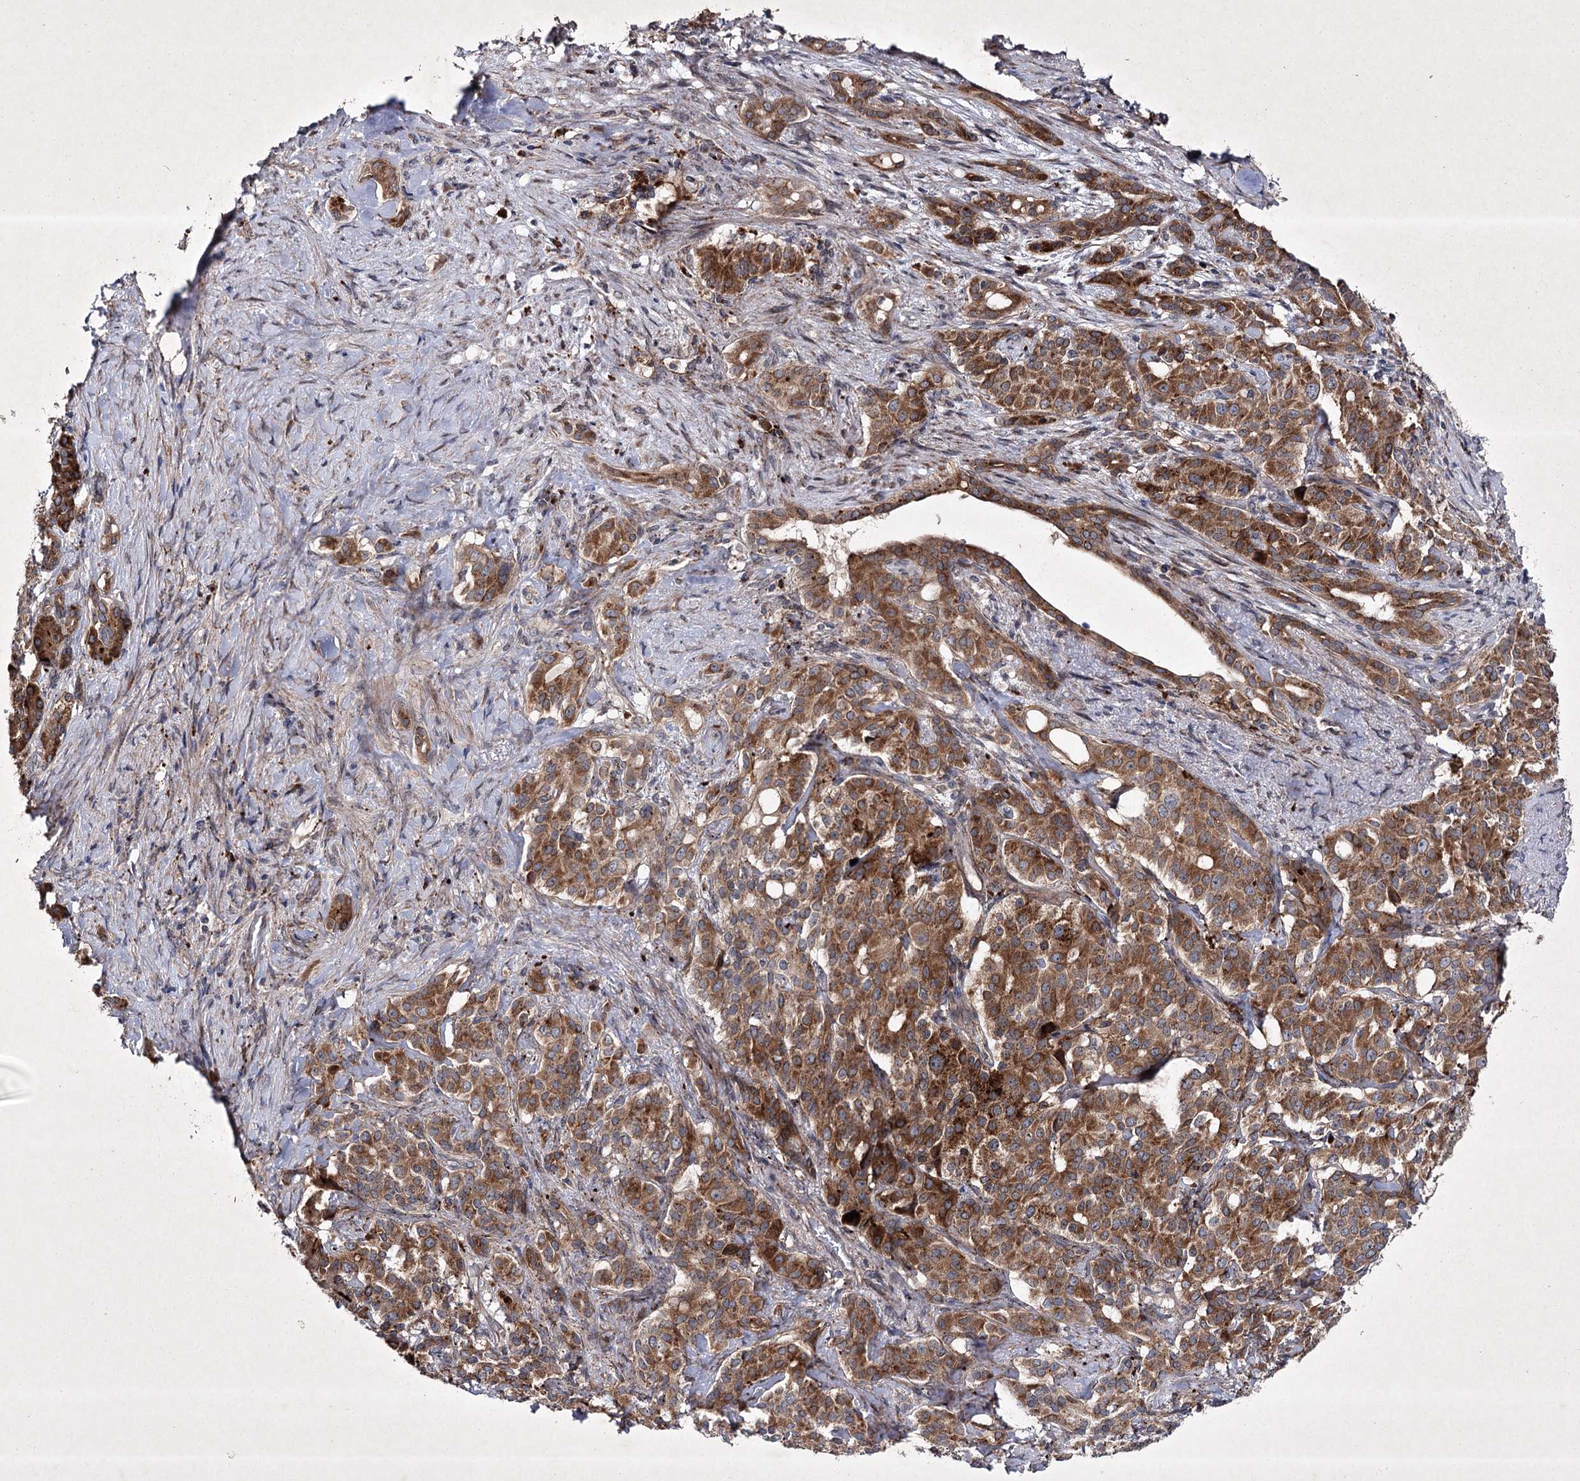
{"staining": {"intensity": "moderate", "quantity": ">75%", "location": "cytoplasmic/membranous"}, "tissue": "pancreatic cancer", "cell_type": "Tumor cells", "image_type": "cancer", "snomed": [{"axis": "morphology", "description": "Adenocarcinoma, NOS"}, {"axis": "topography", "description": "Pancreas"}], "caption": "Tumor cells demonstrate moderate cytoplasmic/membranous staining in about >75% of cells in pancreatic cancer.", "gene": "ALG9", "patient": {"sex": "female", "age": 74}}